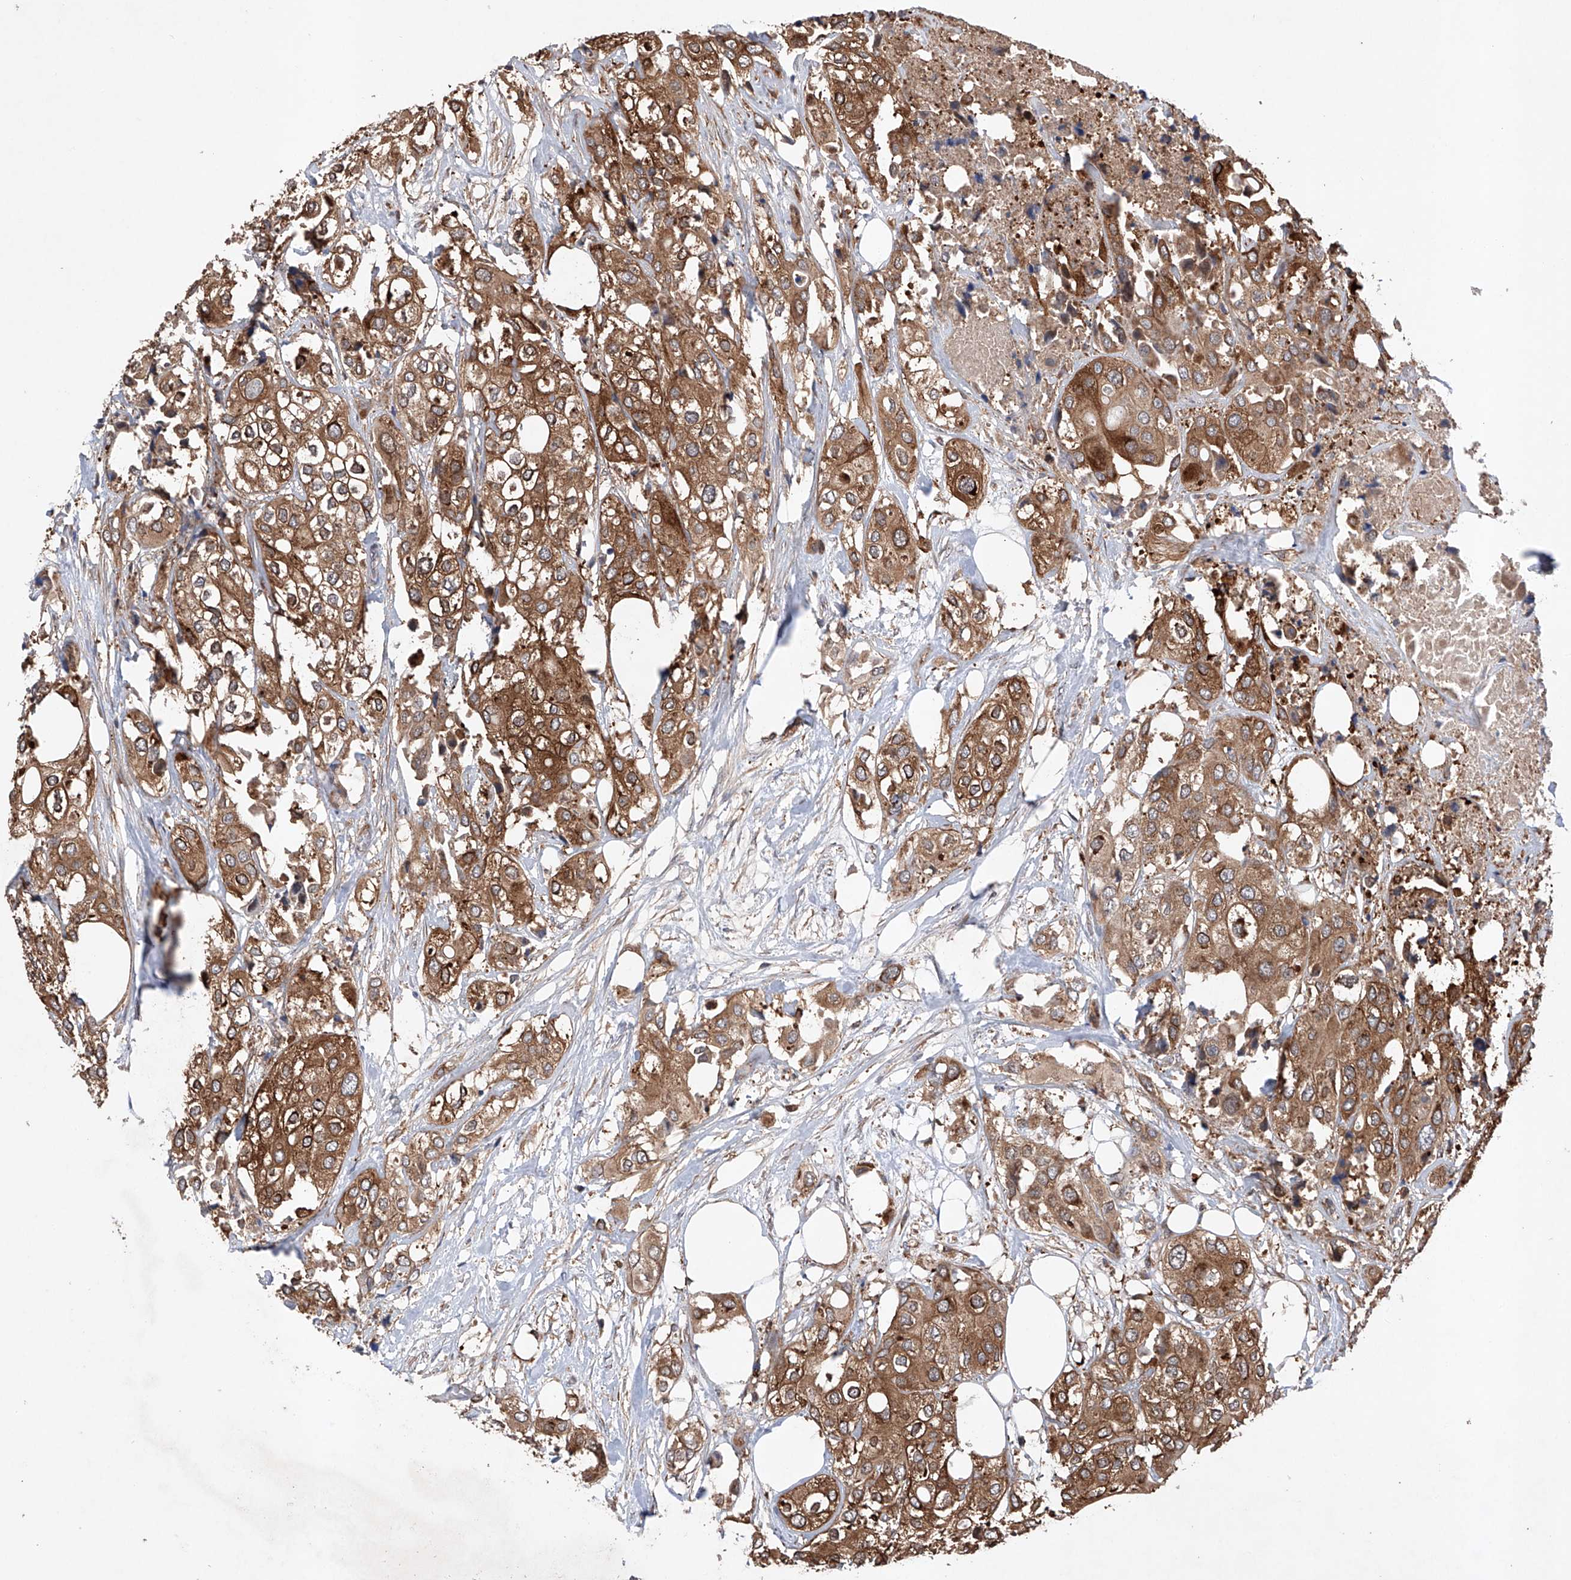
{"staining": {"intensity": "strong", "quantity": ">75%", "location": "cytoplasmic/membranous"}, "tissue": "urothelial cancer", "cell_type": "Tumor cells", "image_type": "cancer", "snomed": [{"axis": "morphology", "description": "Urothelial carcinoma, High grade"}, {"axis": "topography", "description": "Urinary bladder"}], "caption": "High-magnification brightfield microscopy of urothelial cancer stained with DAB (brown) and counterstained with hematoxylin (blue). tumor cells exhibit strong cytoplasmic/membranous staining is identified in approximately>75% of cells.", "gene": "TIMM23", "patient": {"sex": "male", "age": 64}}